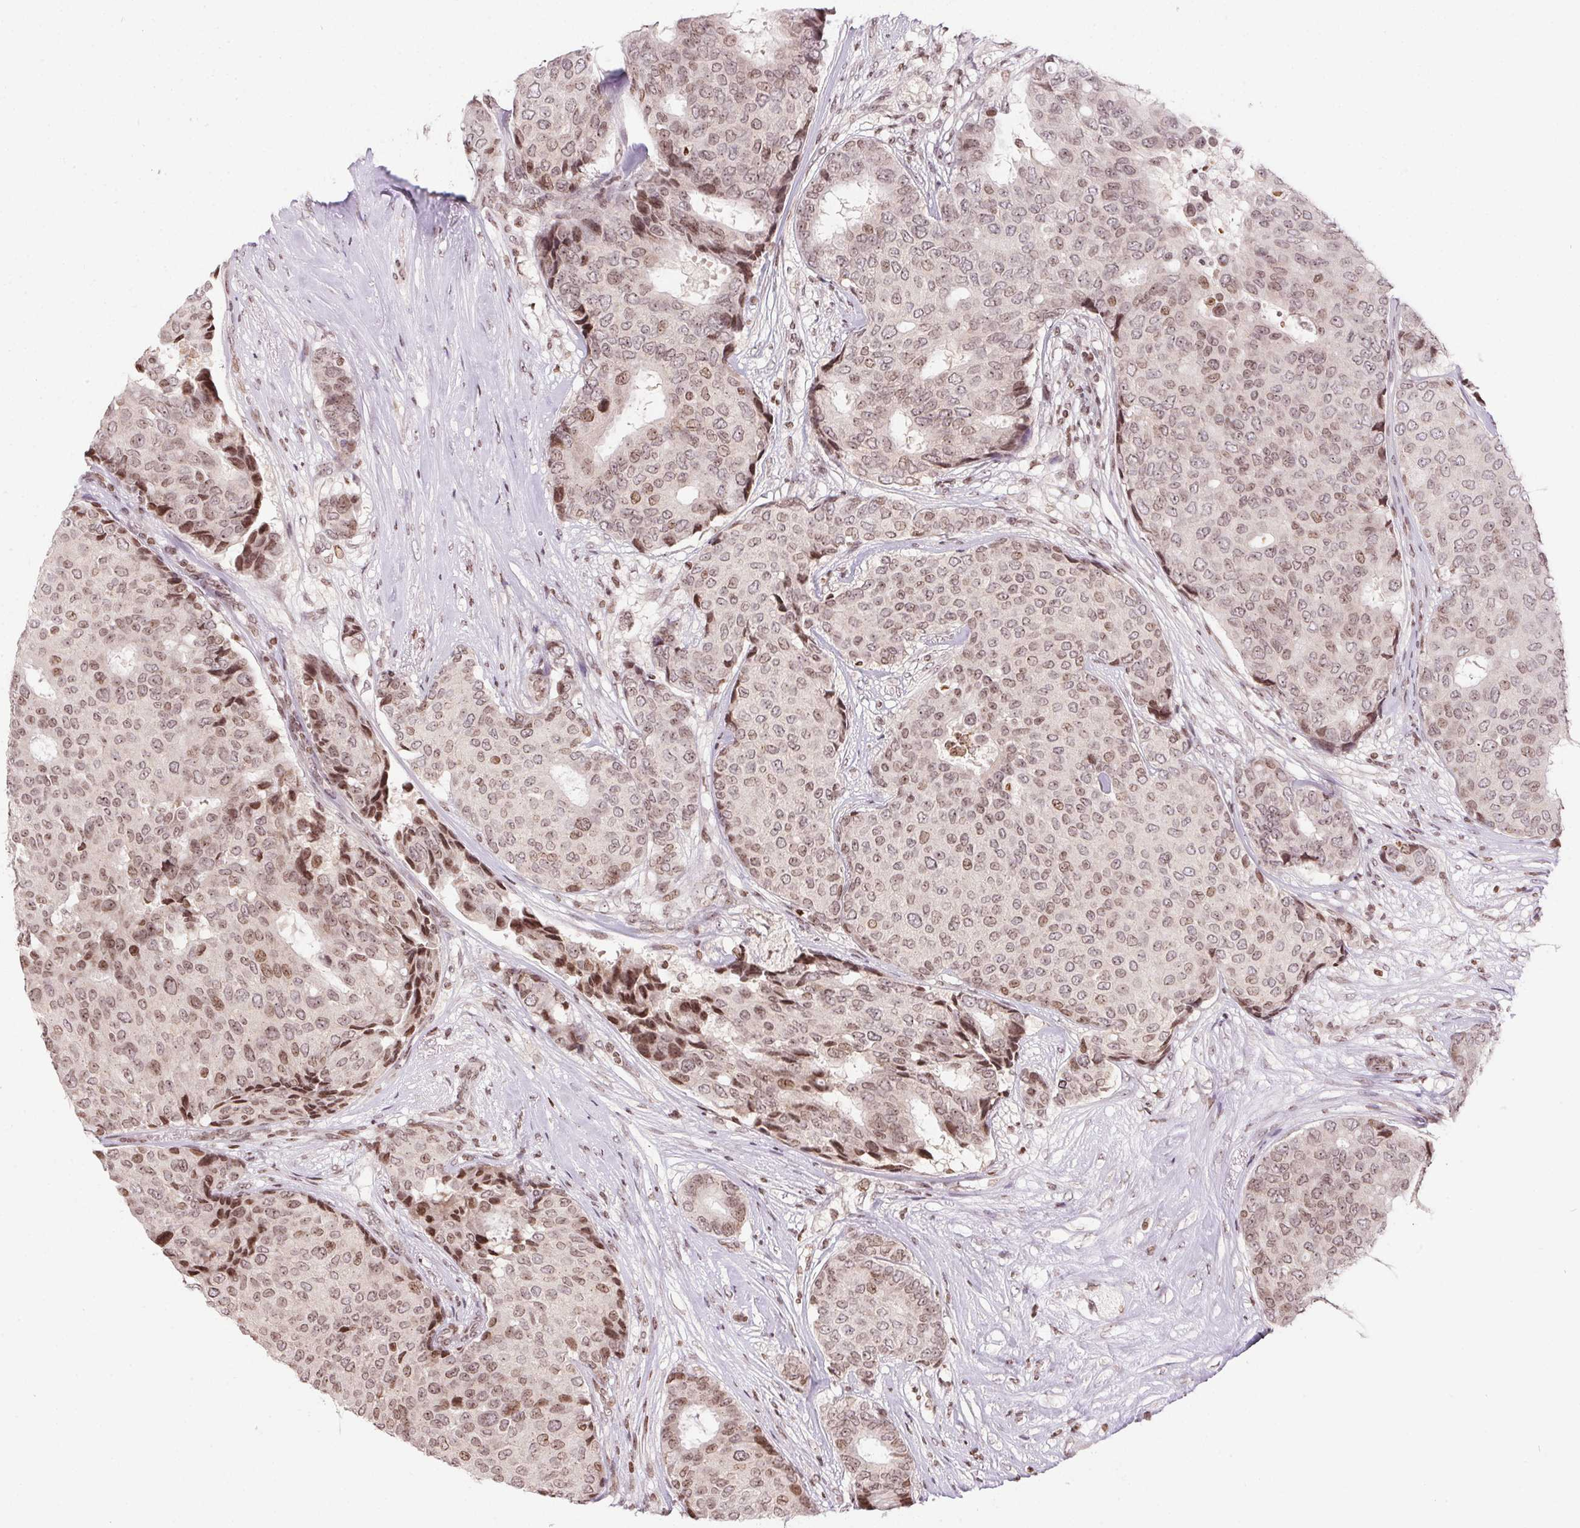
{"staining": {"intensity": "weak", "quantity": ">75%", "location": "nuclear"}, "tissue": "breast cancer", "cell_type": "Tumor cells", "image_type": "cancer", "snomed": [{"axis": "morphology", "description": "Duct carcinoma"}, {"axis": "topography", "description": "Breast"}], "caption": "Immunohistochemical staining of human infiltrating ductal carcinoma (breast) reveals low levels of weak nuclear staining in approximately >75% of tumor cells.", "gene": "RNF181", "patient": {"sex": "female", "age": 75}}